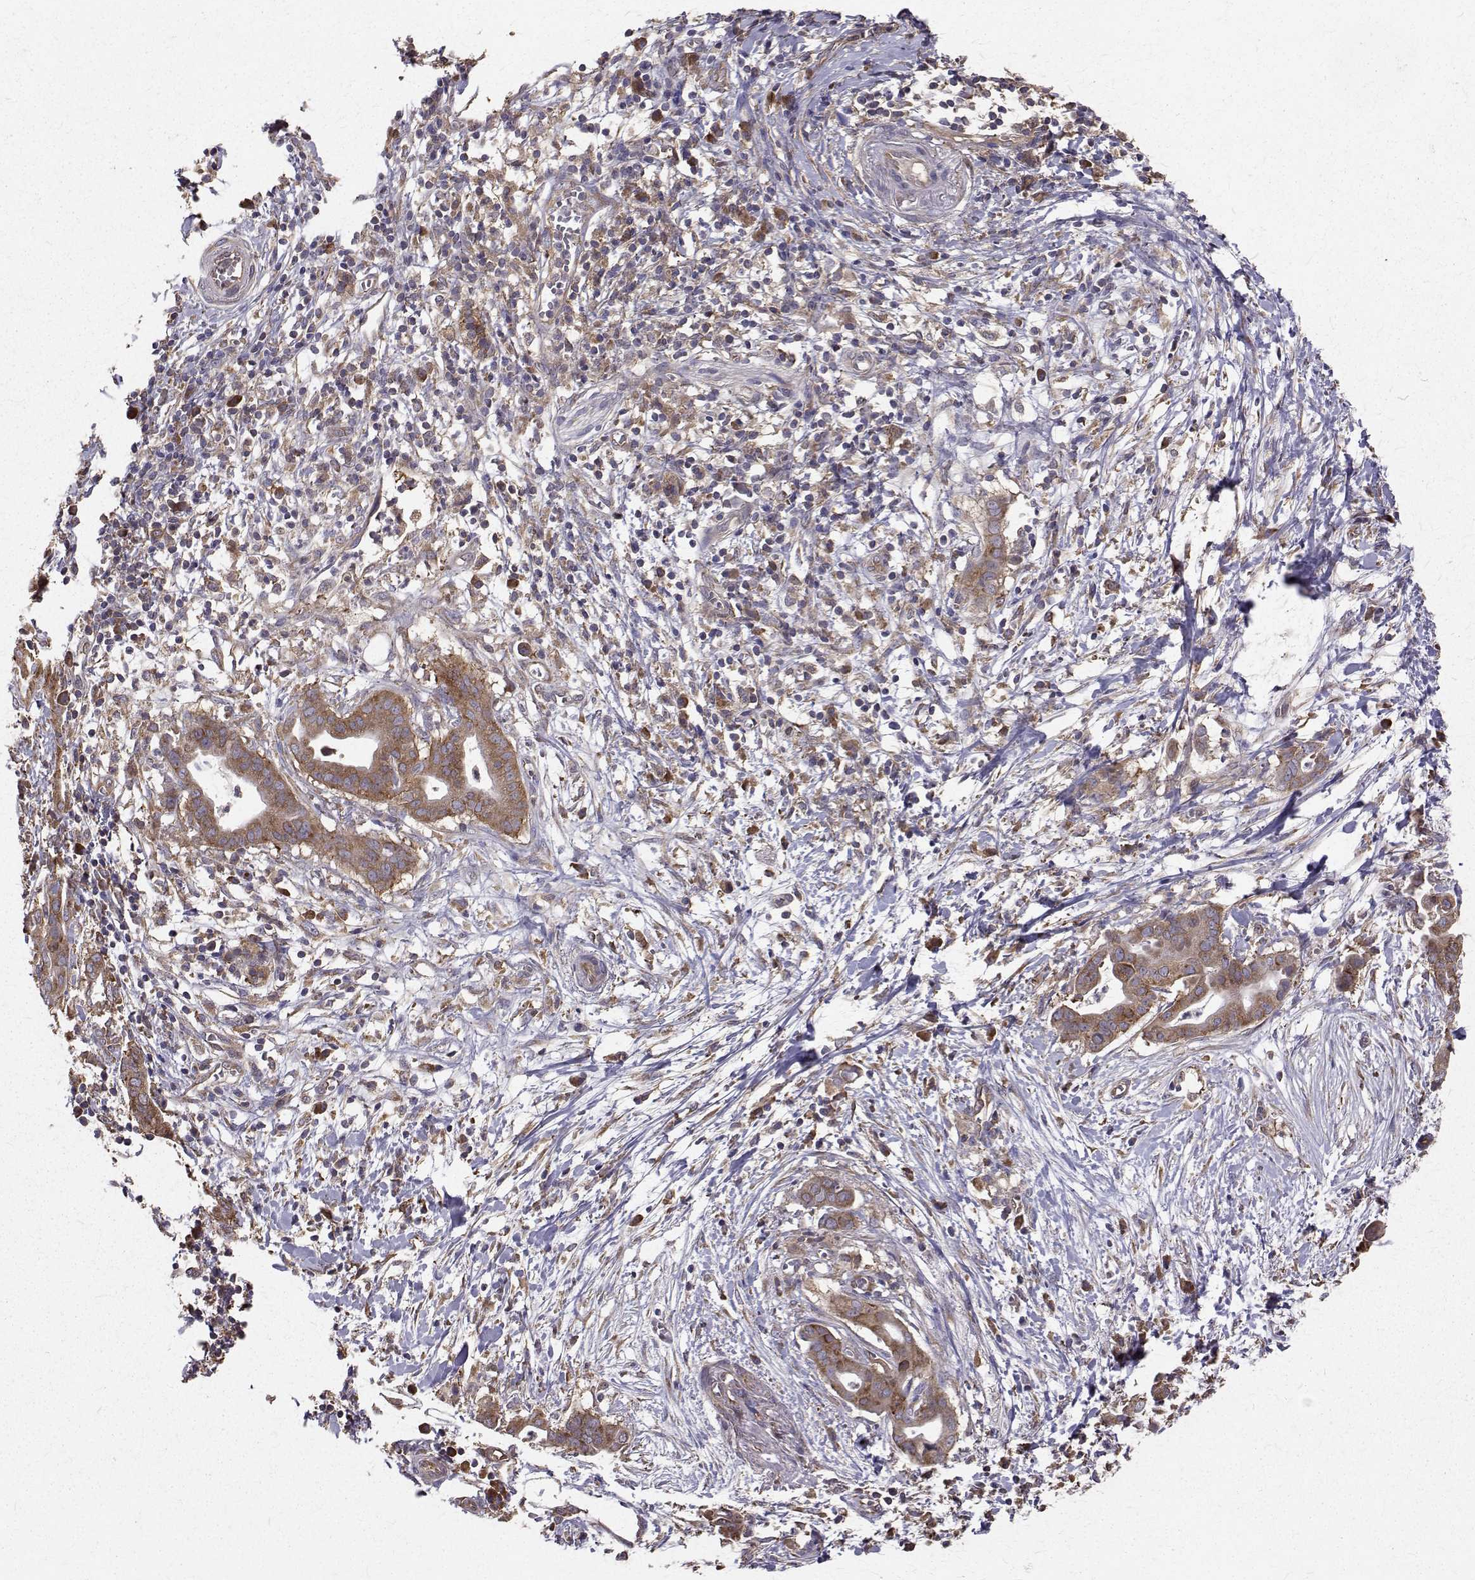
{"staining": {"intensity": "moderate", "quantity": ">75%", "location": "cytoplasmic/membranous"}, "tissue": "pancreatic cancer", "cell_type": "Tumor cells", "image_type": "cancer", "snomed": [{"axis": "morphology", "description": "Adenocarcinoma, NOS"}, {"axis": "topography", "description": "Pancreas"}], "caption": "Human pancreatic cancer (adenocarcinoma) stained with a brown dye reveals moderate cytoplasmic/membranous positive positivity in approximately >75% of tumor cells.", "gene": "FARSB", "patient": {"sex": "male", "age": 61}}